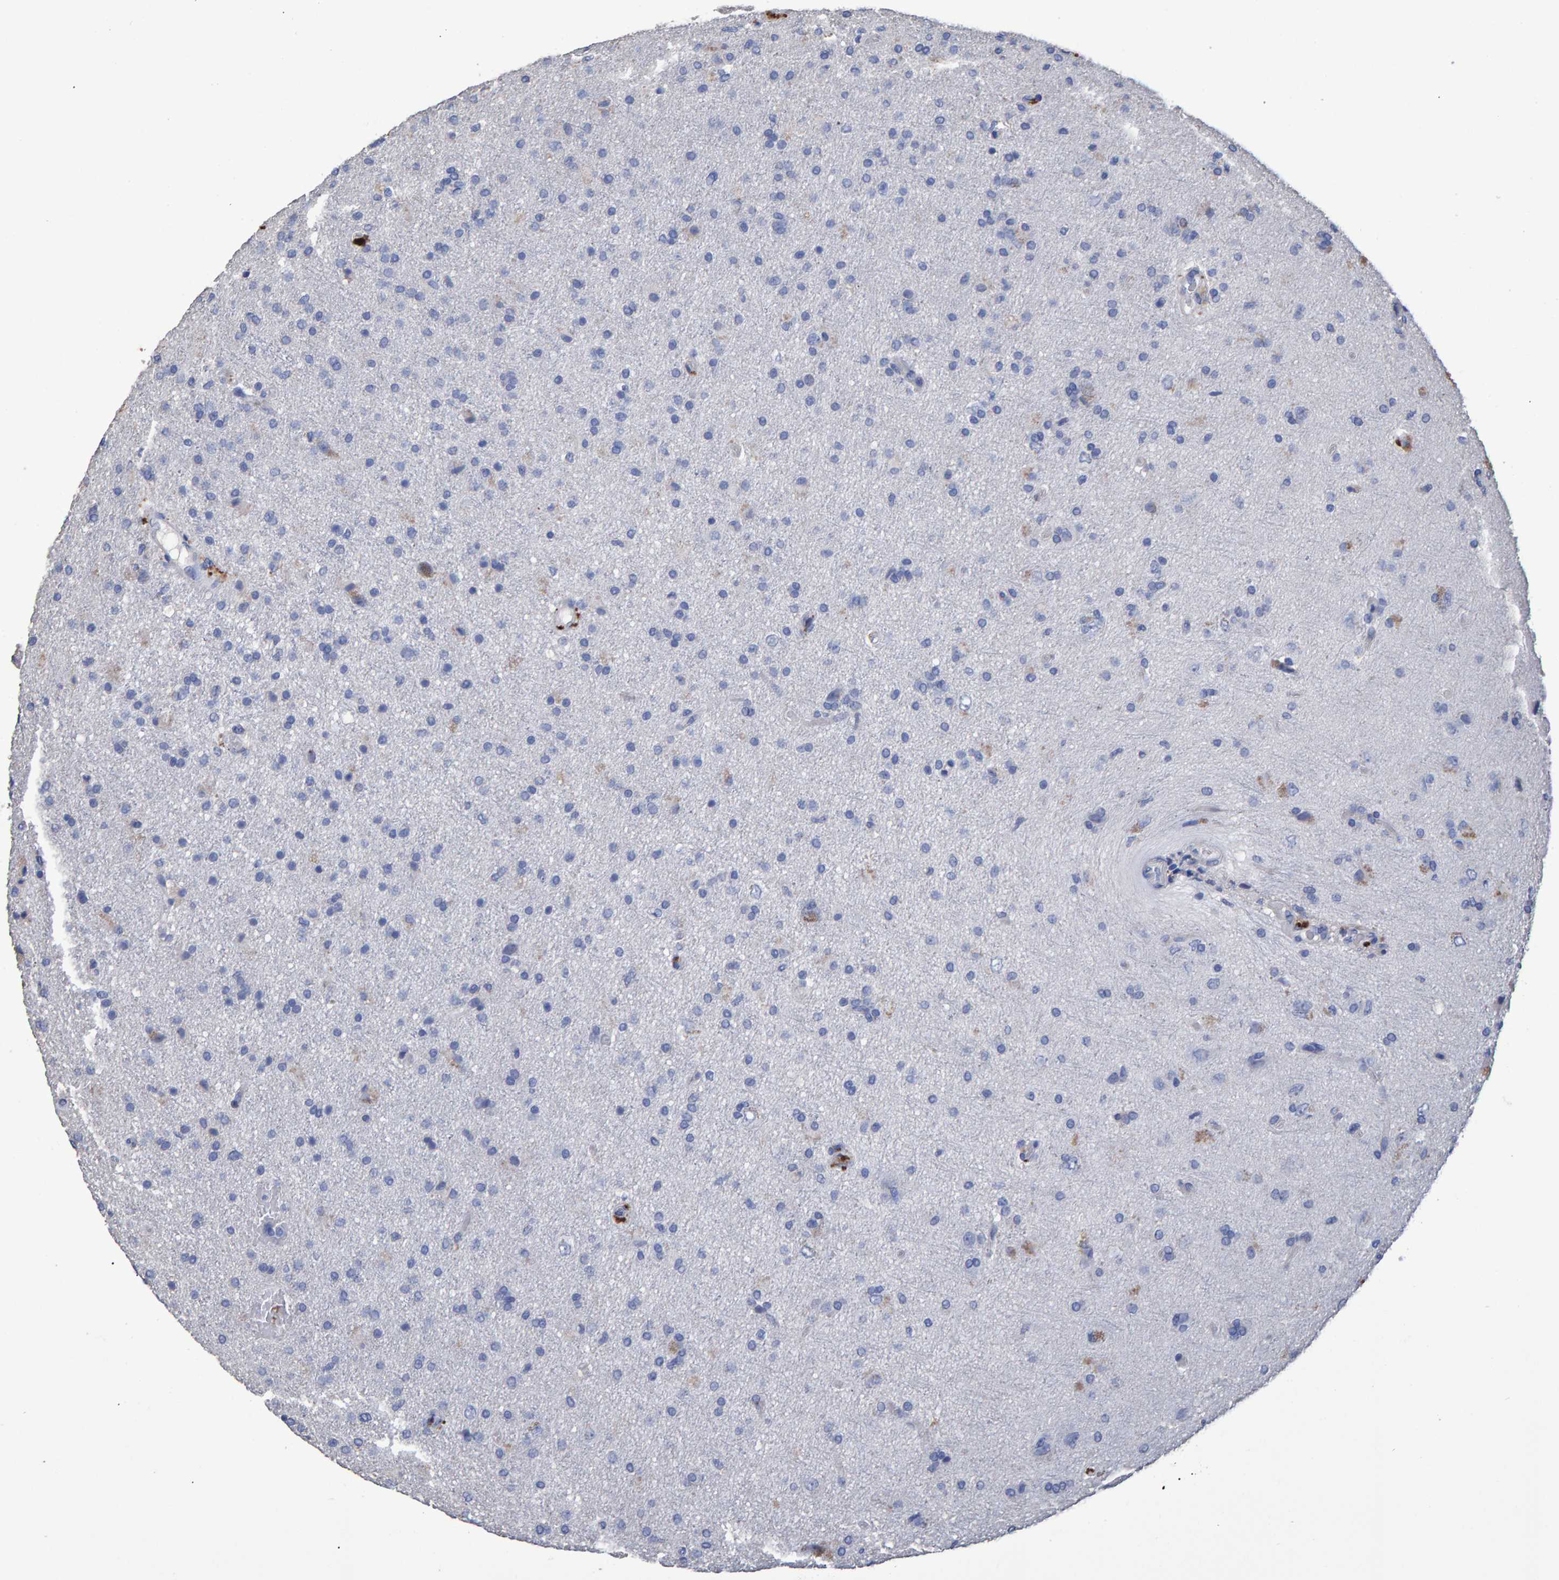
{"staining": {"intensity": "negative", "quantity": "none", "location": "none"}, "tissue": "glioma", "cell_type": "Tumor cells", "image_type": "cancer", "snomed": [{"axis": "morphology", "description": "Glioma, malignant, High grade"}, {"axis": "topography", "description": "Brain"}], "caption": "This is a image of IHC staining of malignant high-grade glioma, which shows no expression in tumor cells.", "gene": "HEMGN", "patient": {"sex": "male", "age": 72}}